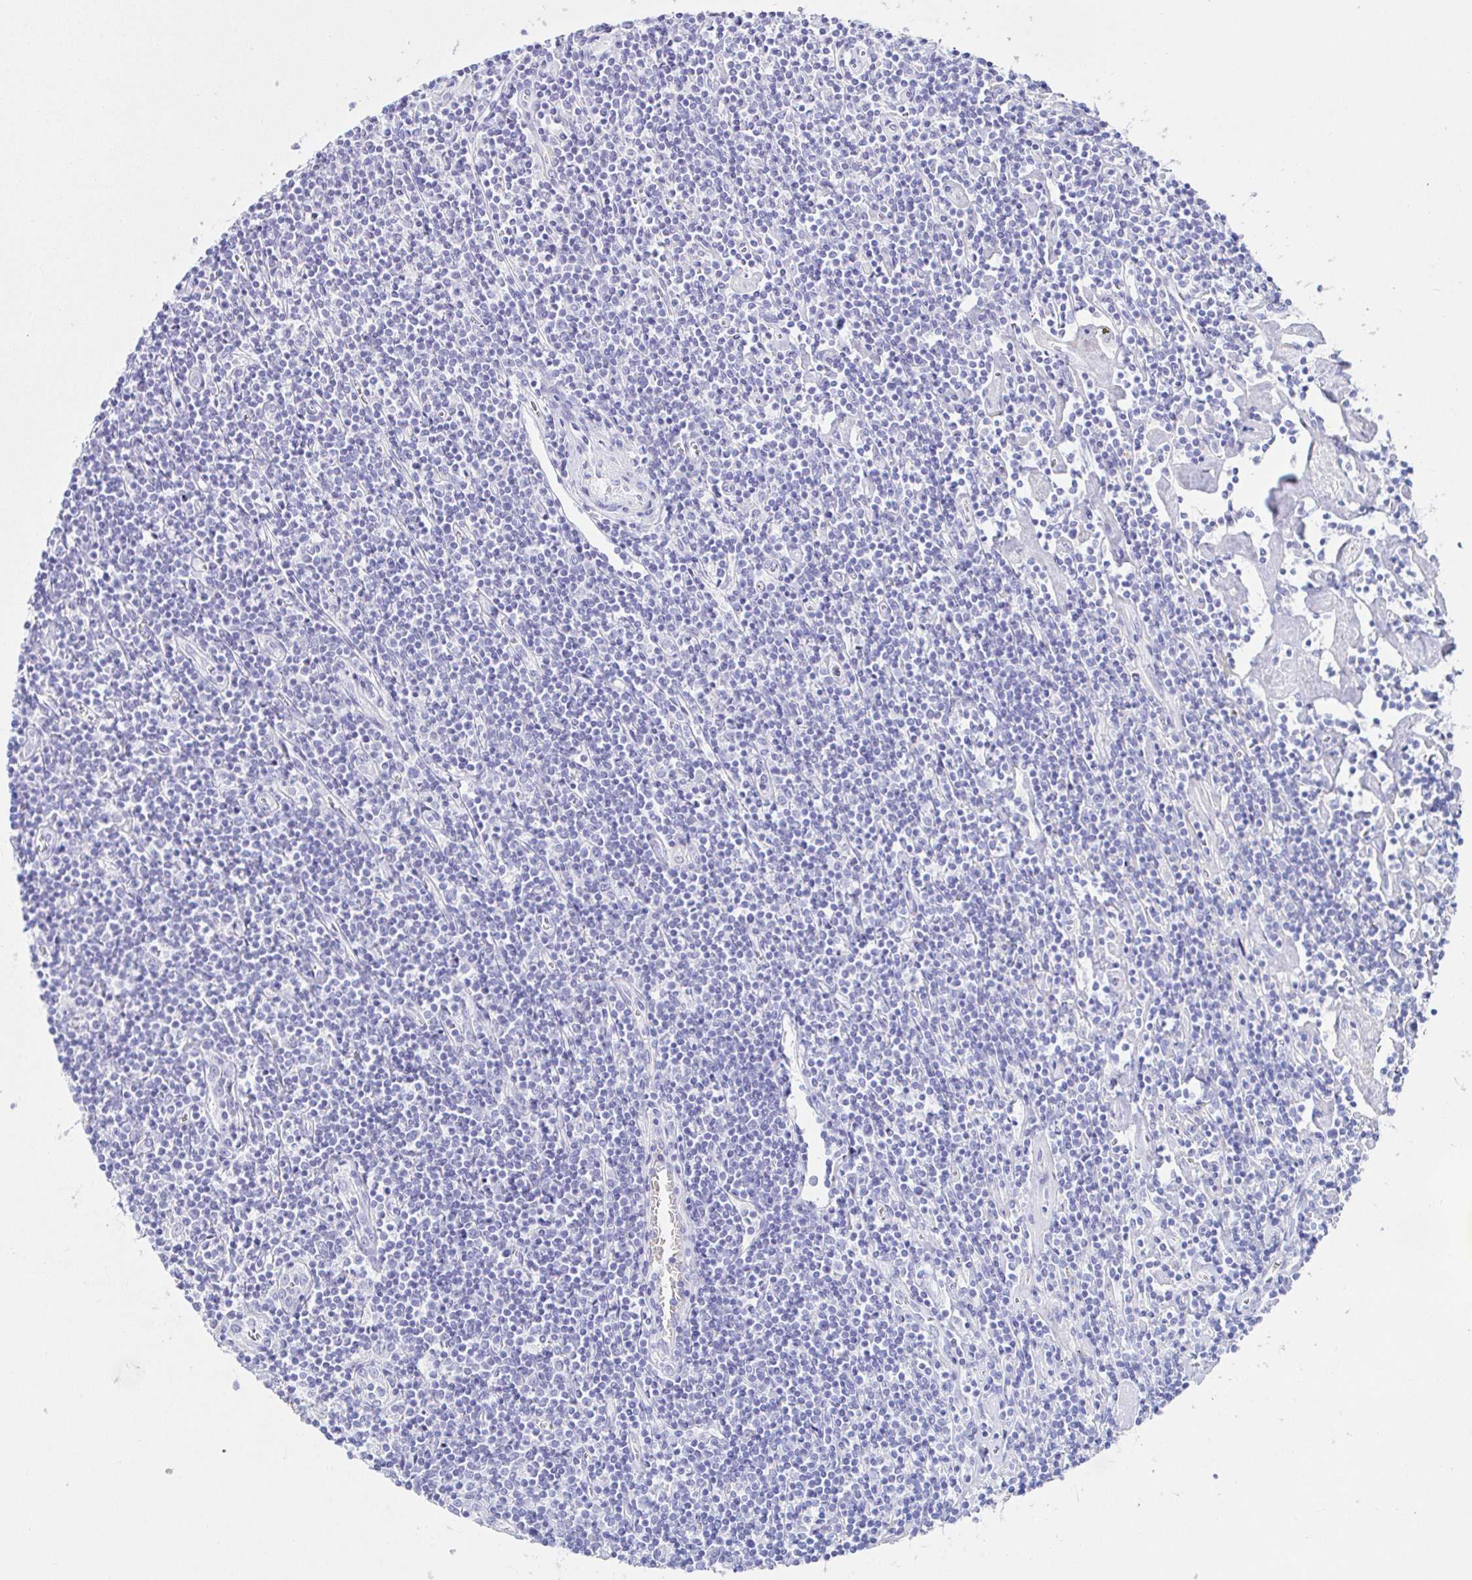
{"staining": {"intensity": "negative", "quantity": "none", "location": "none"}, "tissue": "lymphoma", "cell_type": "Tumor cells", "image_type": "cancer", "snomed": [{"axis": "morphology", "description": "Hodgkin's disease, NOS"}, {"axis": "topography", "description": "Lymph node"}], "caption": "This is a histopathology image of immunohistochemistry (IHC) staining of lymphoma, which shows no expression in tumor cells.", "gene": "SAA4", "patient": {"sex": "male", "age": 40}}